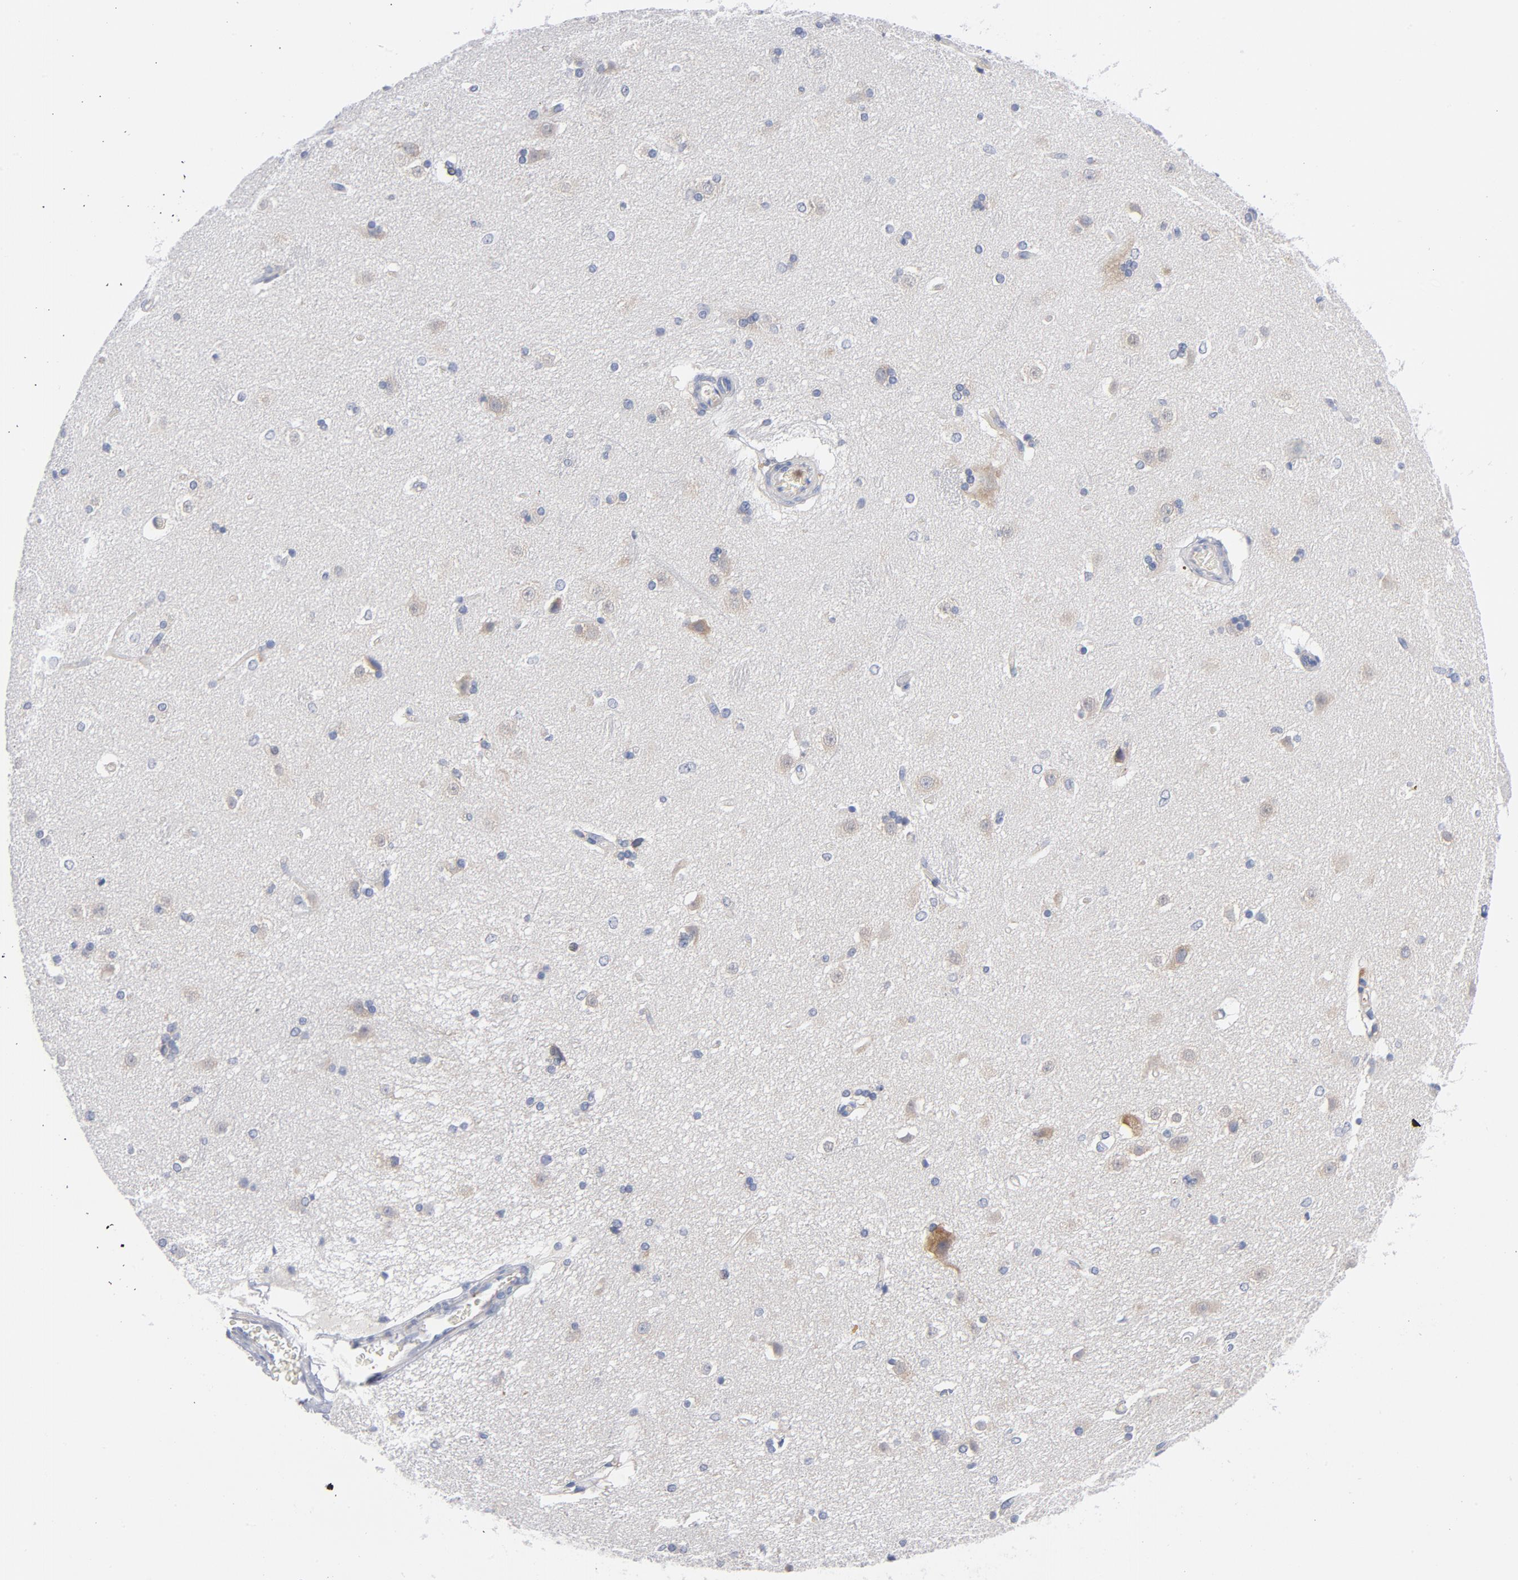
{"staining": {"intensity": "negative", "quantity": "none", "location": "none"}, "tissue": "caudate", "cell_type": "Glial cells", "image_type": "normal", "snomed": [{"axis": "morphology", "description": "Normal tissue, NOS"}, {"axis": "topography", "description": "Lateral ventricle wall"}], "caption": "Immunohistochemistry photomicrograph of benign caudate: caudate stained with DAB (3,3'-diaminobenzidine) demonstrates no significant protein staining in glial cells.", "gene": "CD86", "patient": {"sex": "female", "age": 19}}